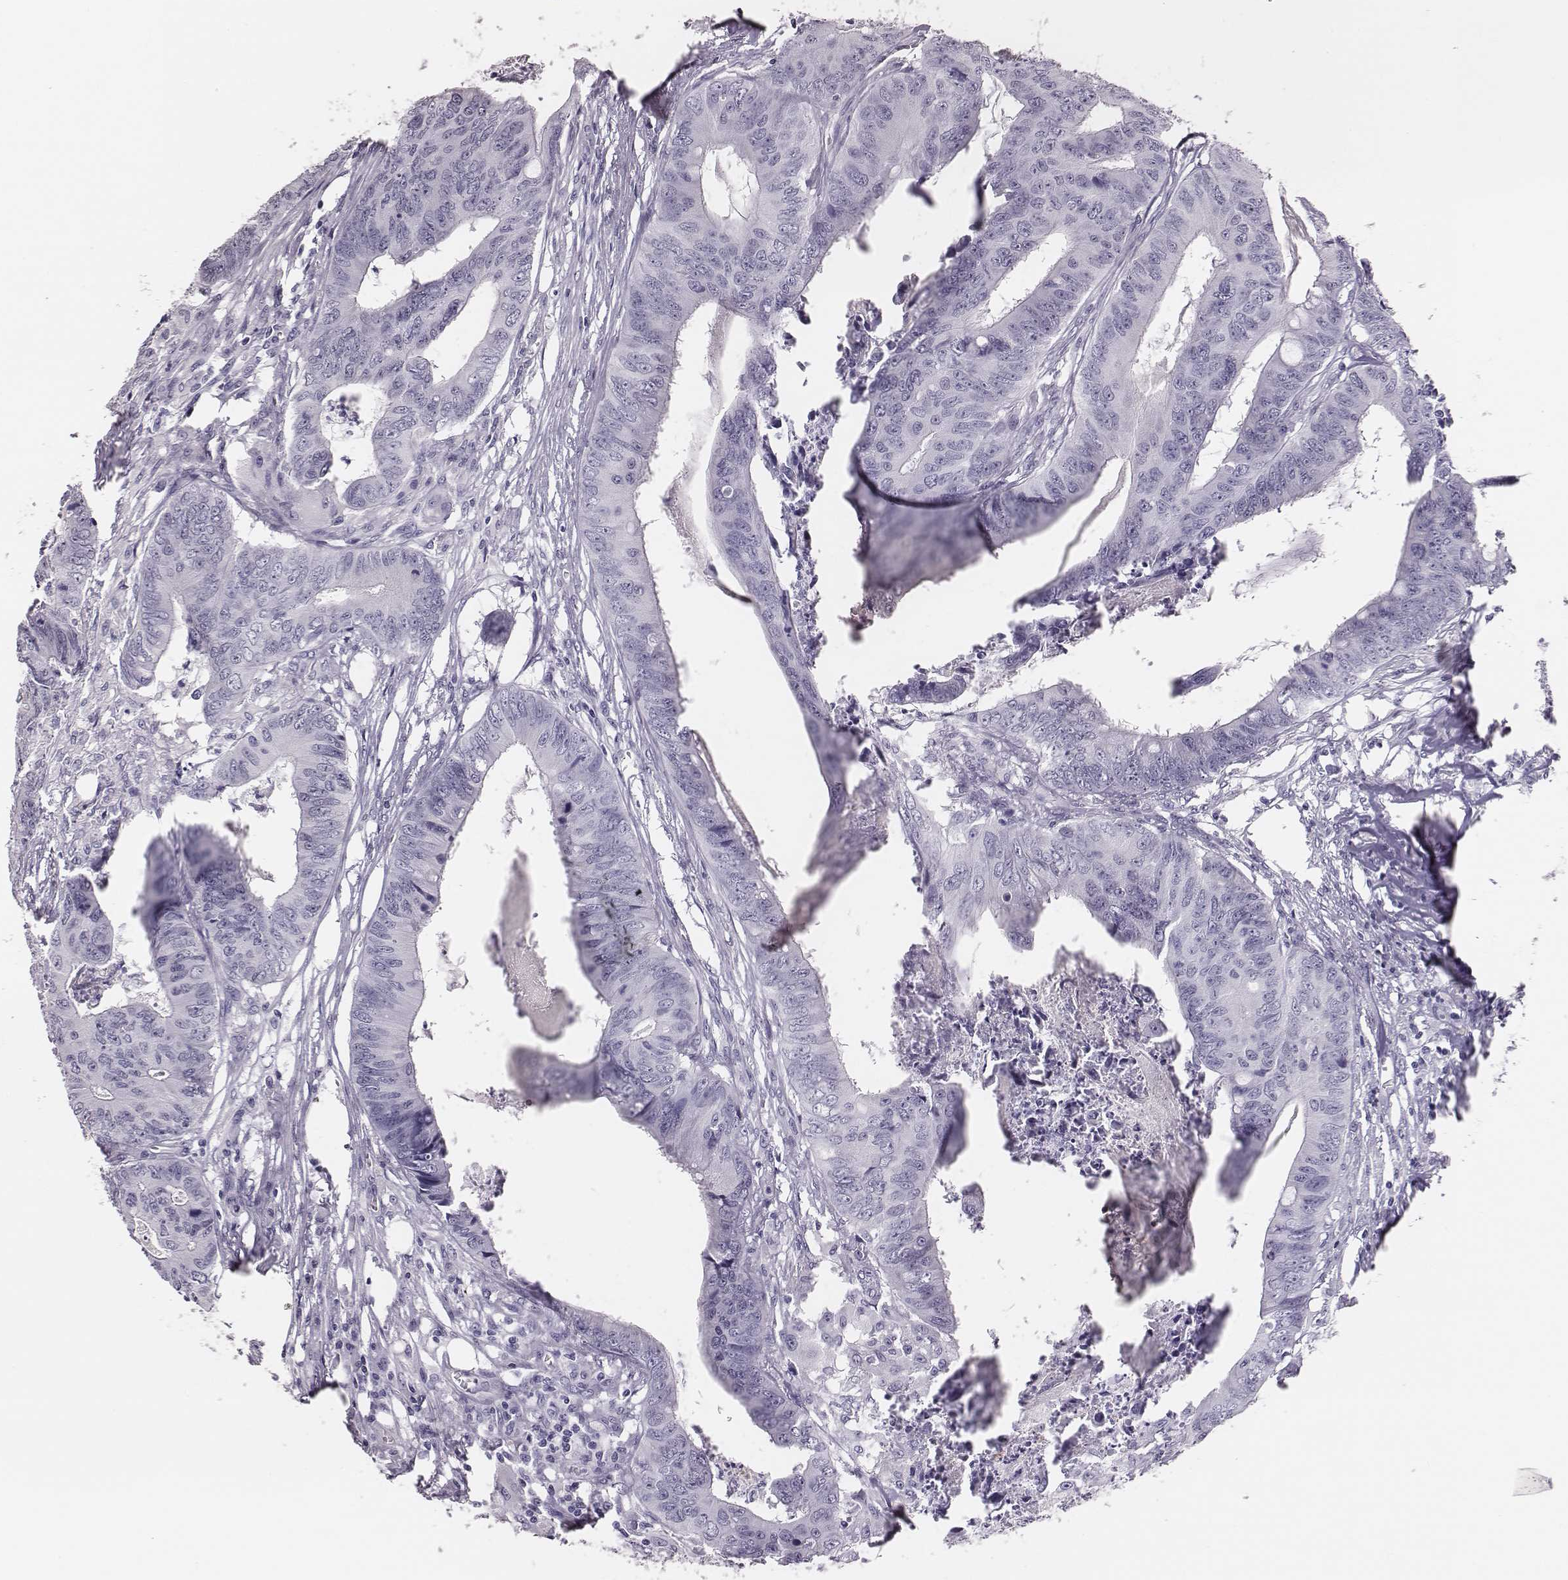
{"staining": {"intensity": "negative", "quantity": "none", "location": "none"}, "tissue": "colorectal cancer", "cell_type": "Tumor cells", "image_type": "cancer", "snomed": [{"axis": "morphology", "description": "Adenocarcinoma, NOS"}, {"axis": "topography", "description": "Colon"}], "caption": "A micrograph of colorectal adenocarcinoma stained for a protein exhibits no brown staining in tumor cells.", "gene": "H1-6", "patient": {"sex": "male", "age": 84}}